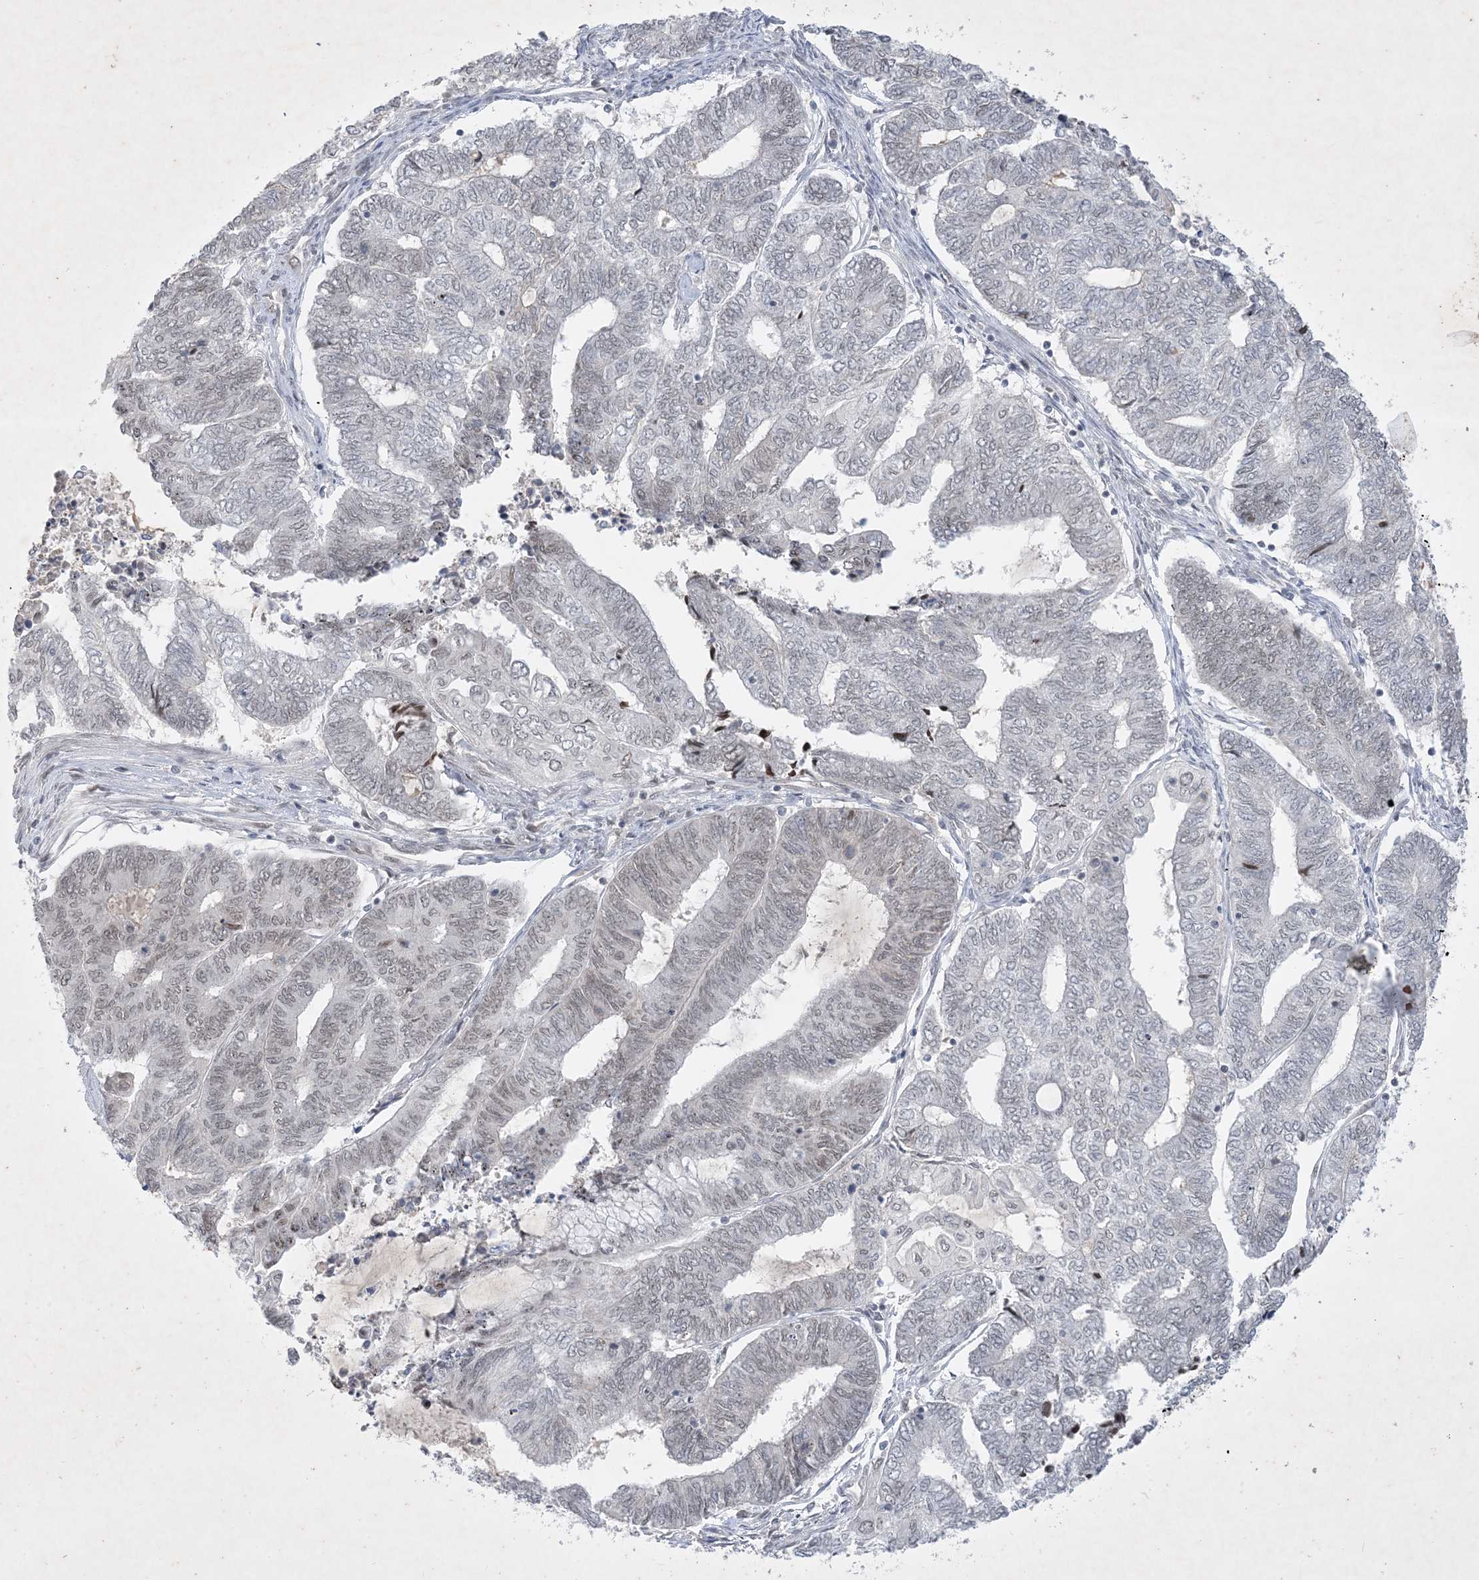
{"staining": {"intensity": "weak", "quantity": "<25%", "location": "nuclear"}, "tissue": "endometrial cancer", "cell_type": "Tumor cells", "image_type": "cancer", "snomed": [{"axis": "morphology", "description": "Adenocarcinoma, NOS"}, {"axis": "topography", "description": "Uterus"}, {"axis": "topography", "description": "Endometrium"}], "caption": "Tumor cells show no significant staining in endometrial cancer (adenocarcinoma).", "gene": "ZNF674", "patient": {"sex": "female", "age": 70}}